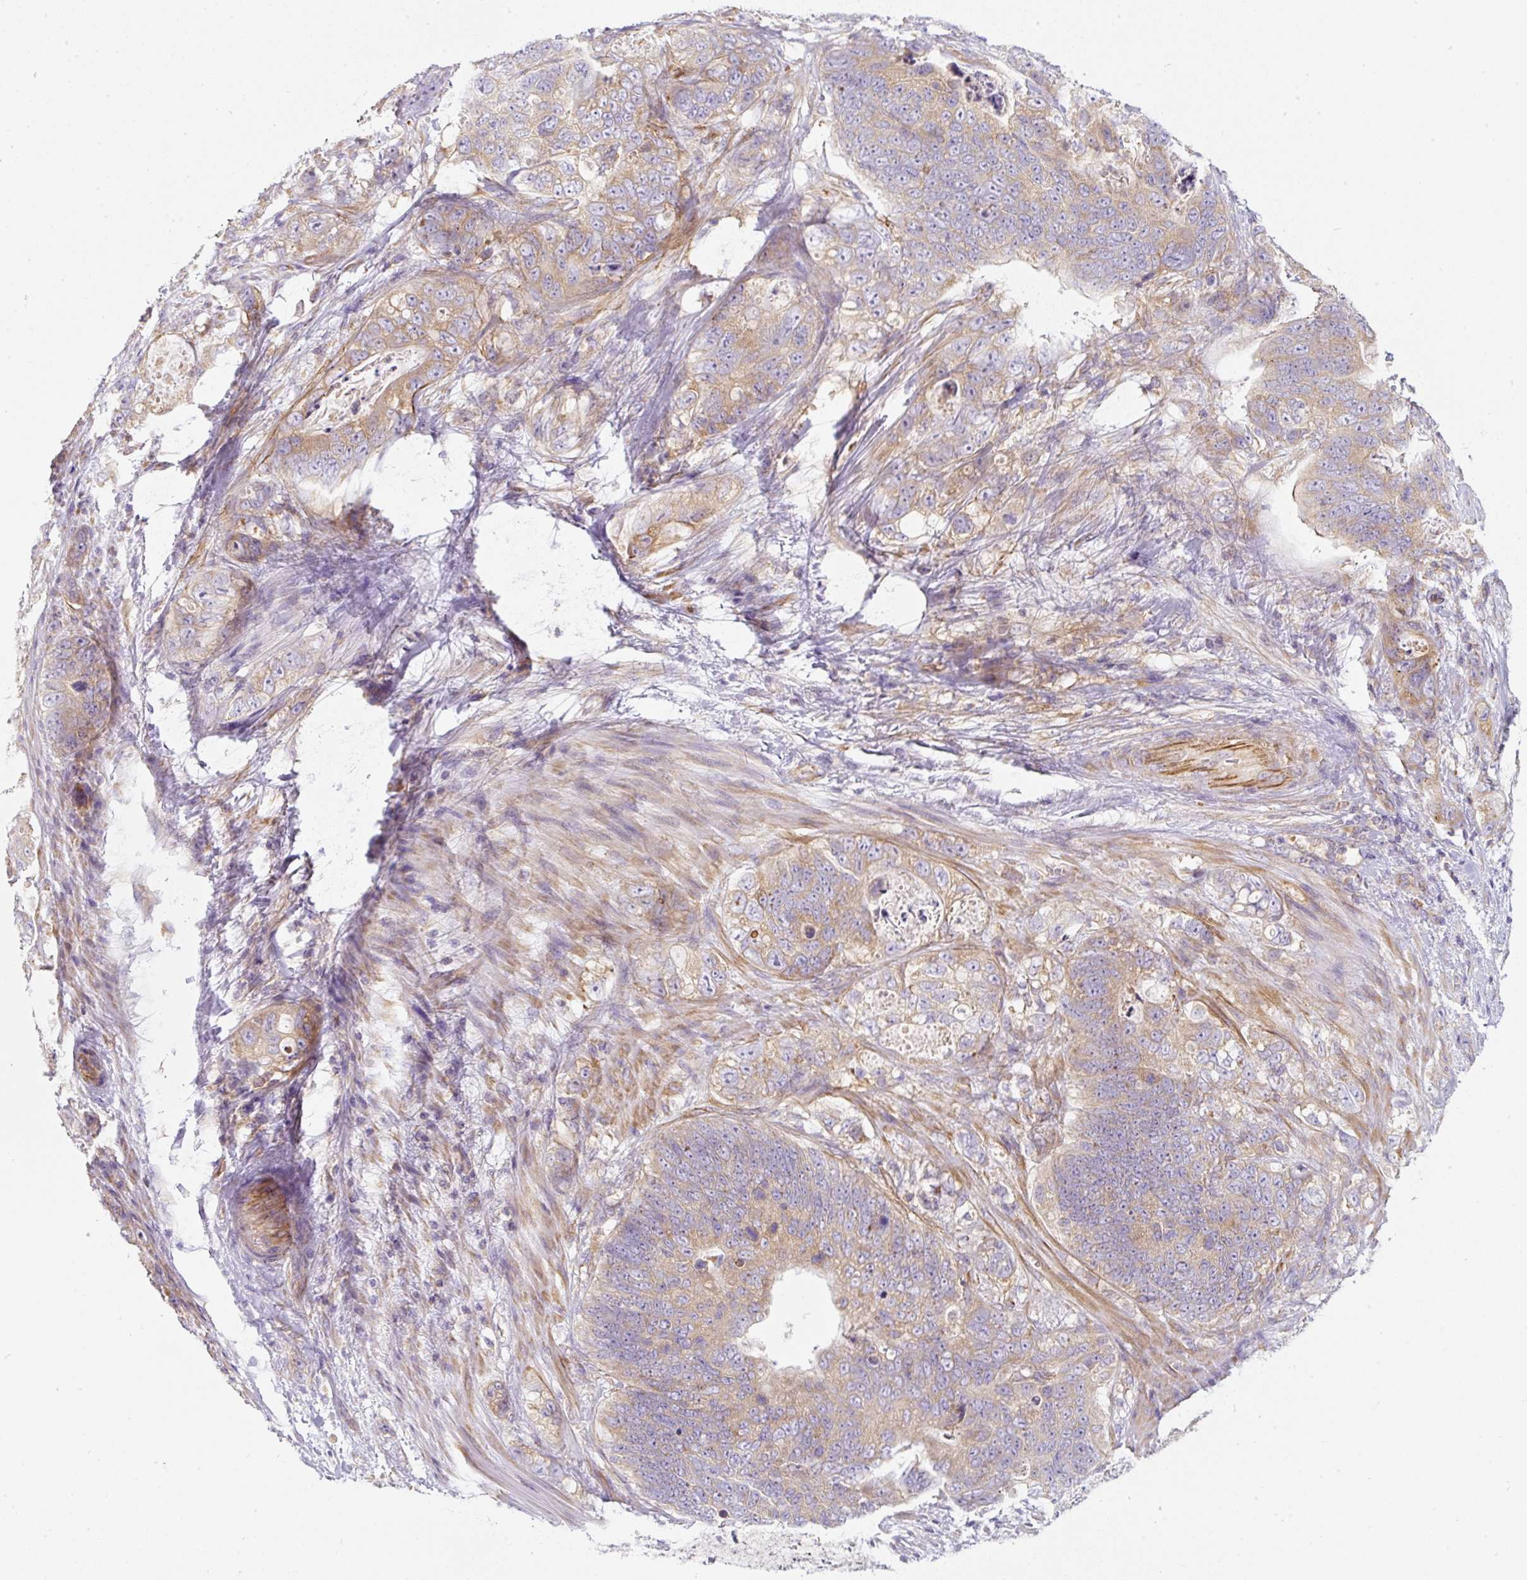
{"staining": {"intensity": "weak", "quantity": "25%-75%", "location": "cytoplasmic/membranous"}, "tissue": "stomach cancer", "cell_type": "Tumor cells", "image_type": "cancer", "snomed": [{"axis": "morphology", "description": "Normal tissue, NOS"}, {"axis": "morphology", "description": "Adenocarcinoma, NOS"}, {"axis": "topography", "description": "Stomach"}], "caption": "Immunohistochemical staining of human stomach cancer (adenocarcinoma) demonstrates weak cytoplasmic/membranous protein expression in about 25%-75% of tumor cells. The staining was performed using DAB, with brown indicating positive protein expression. Nuclei are stained blue with hematoxylin.", "gene": "ERAP2", "patient": {"sex": "female", "age": 89}}